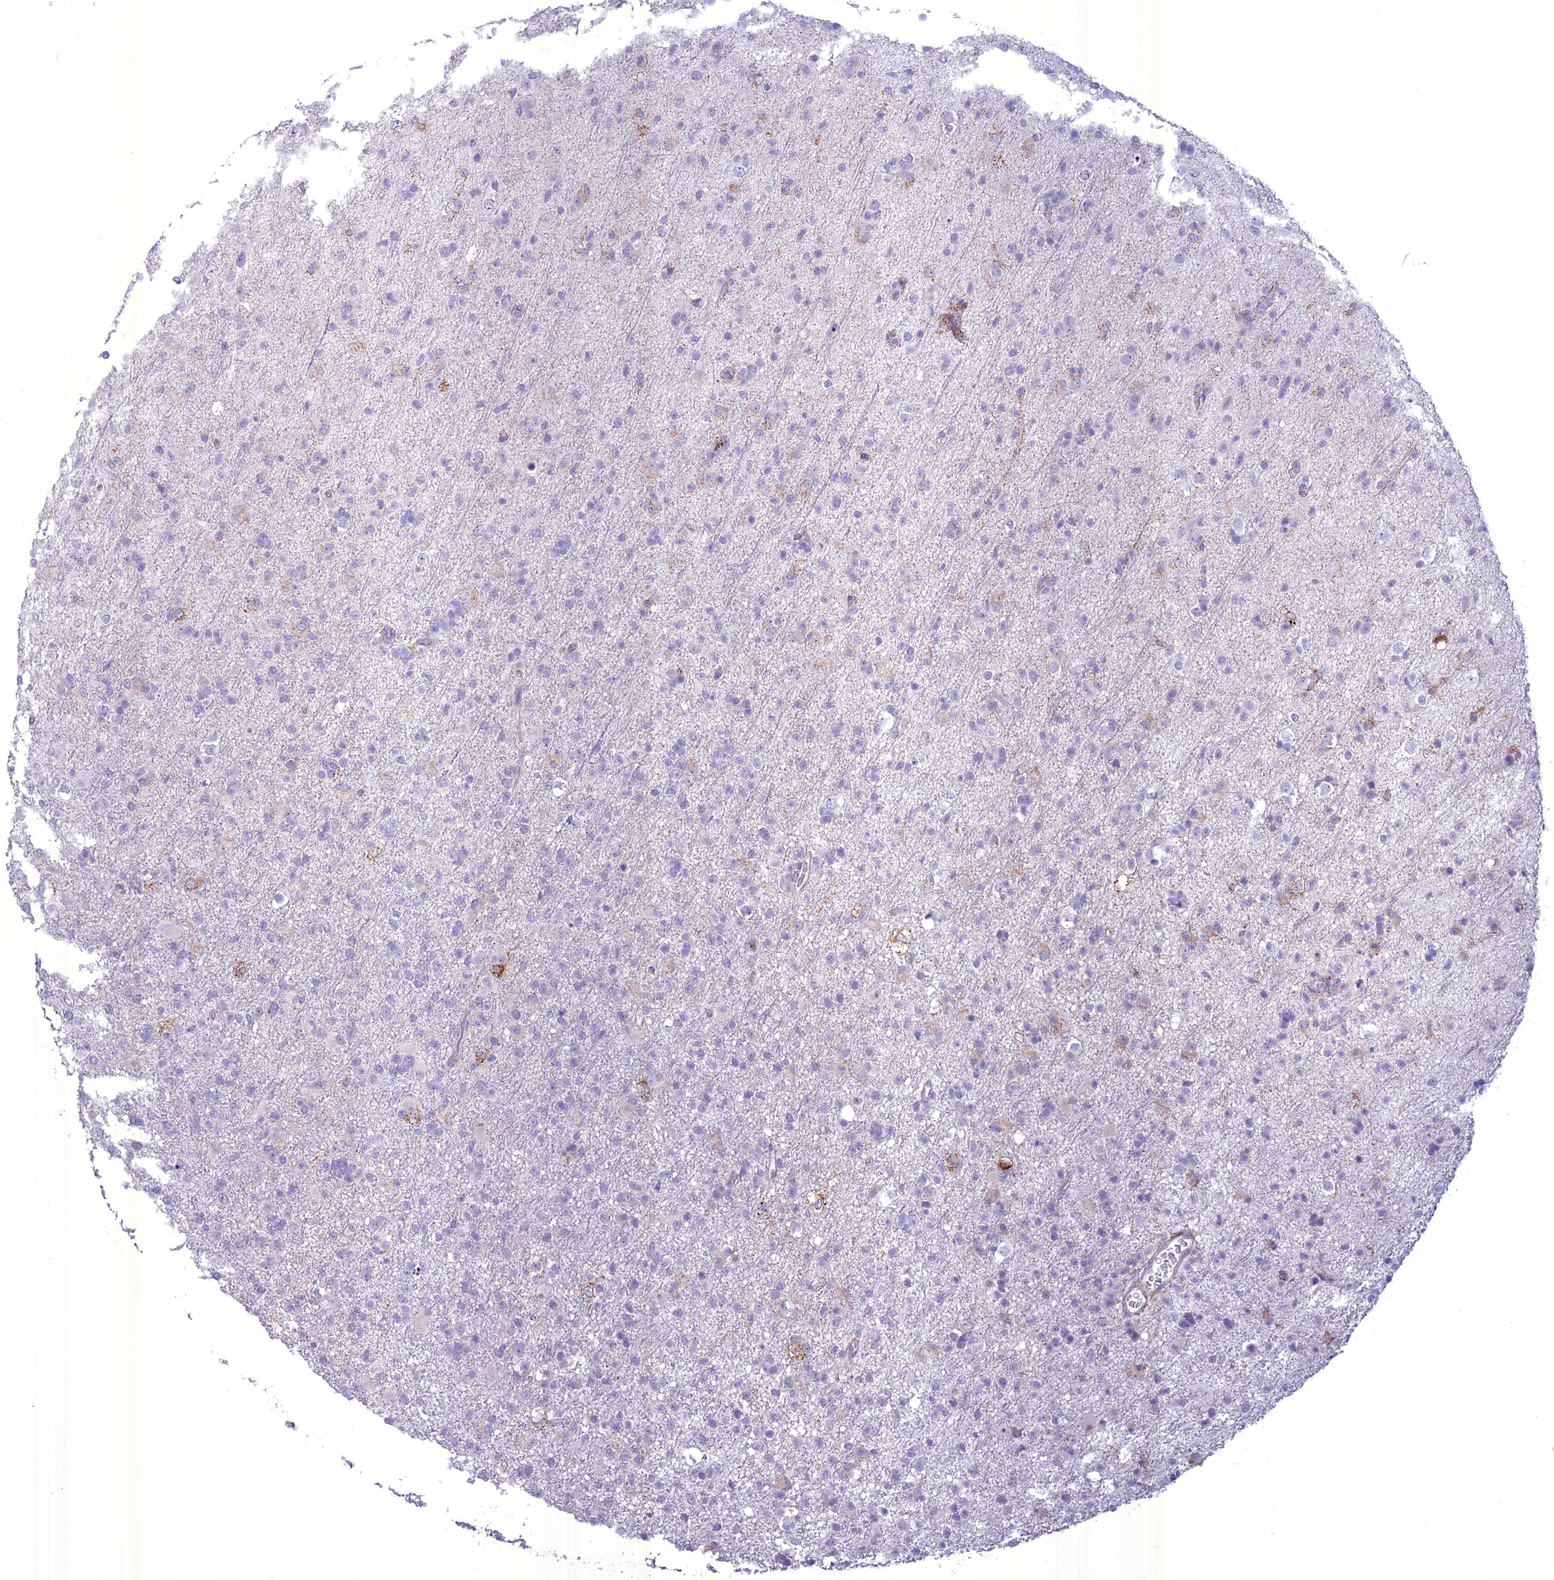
{"staining": {"intensity": "negative", "quantity": "none", "location": "none"}, "tissue": "glioma", "cell_type": "Tumor cells", "image_type": "cancer", "snomed": [{"axis": "morphology", "description": "Glioma, malignant, Low grade"}, {"axis": "topography", "description": "Brain"}], "caption": "A photomicrograph of low-grade glioma (malignant) stained for a protein reveals no brown staining in tumor cells.", "gene": "SPHKAP", "patient": {"sex": "male", "age": 65}}